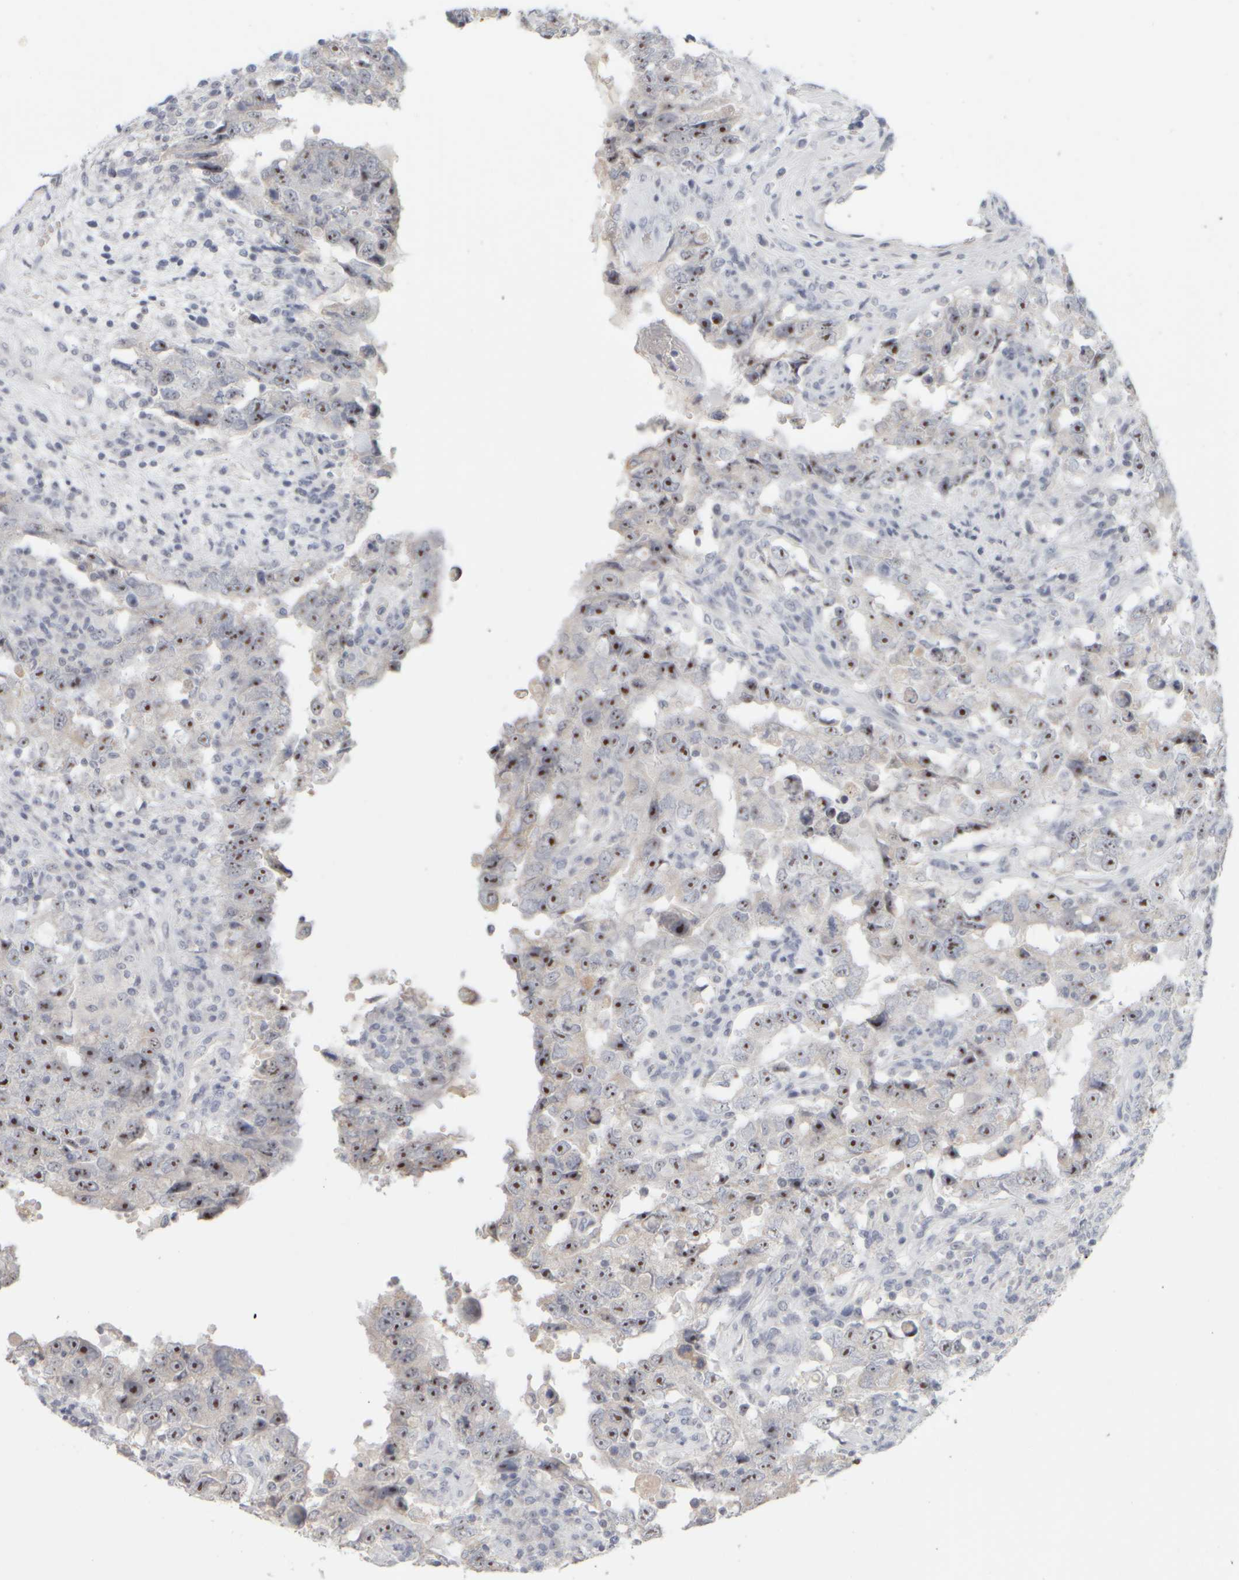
{"staining": {"intensity": "strong", "quantity": ">75%", "location": "nuclear"}, "tissue": "testis cancer", "cell_type": "Tumor cells", "image_type": "cancer", "snomed": [{"axis": "morphology", "description": "Carcinoma, Embryonal, NOS"}, {"axis": "topography", "description": "Testis"}], "caption": "Protein expression by immunohistochemistry exhibits strong nuclear expression in about >75% of tumor cells in testis cancer.", "gene": "DCXR", "patient": {"sex": "male", "age": 26}}